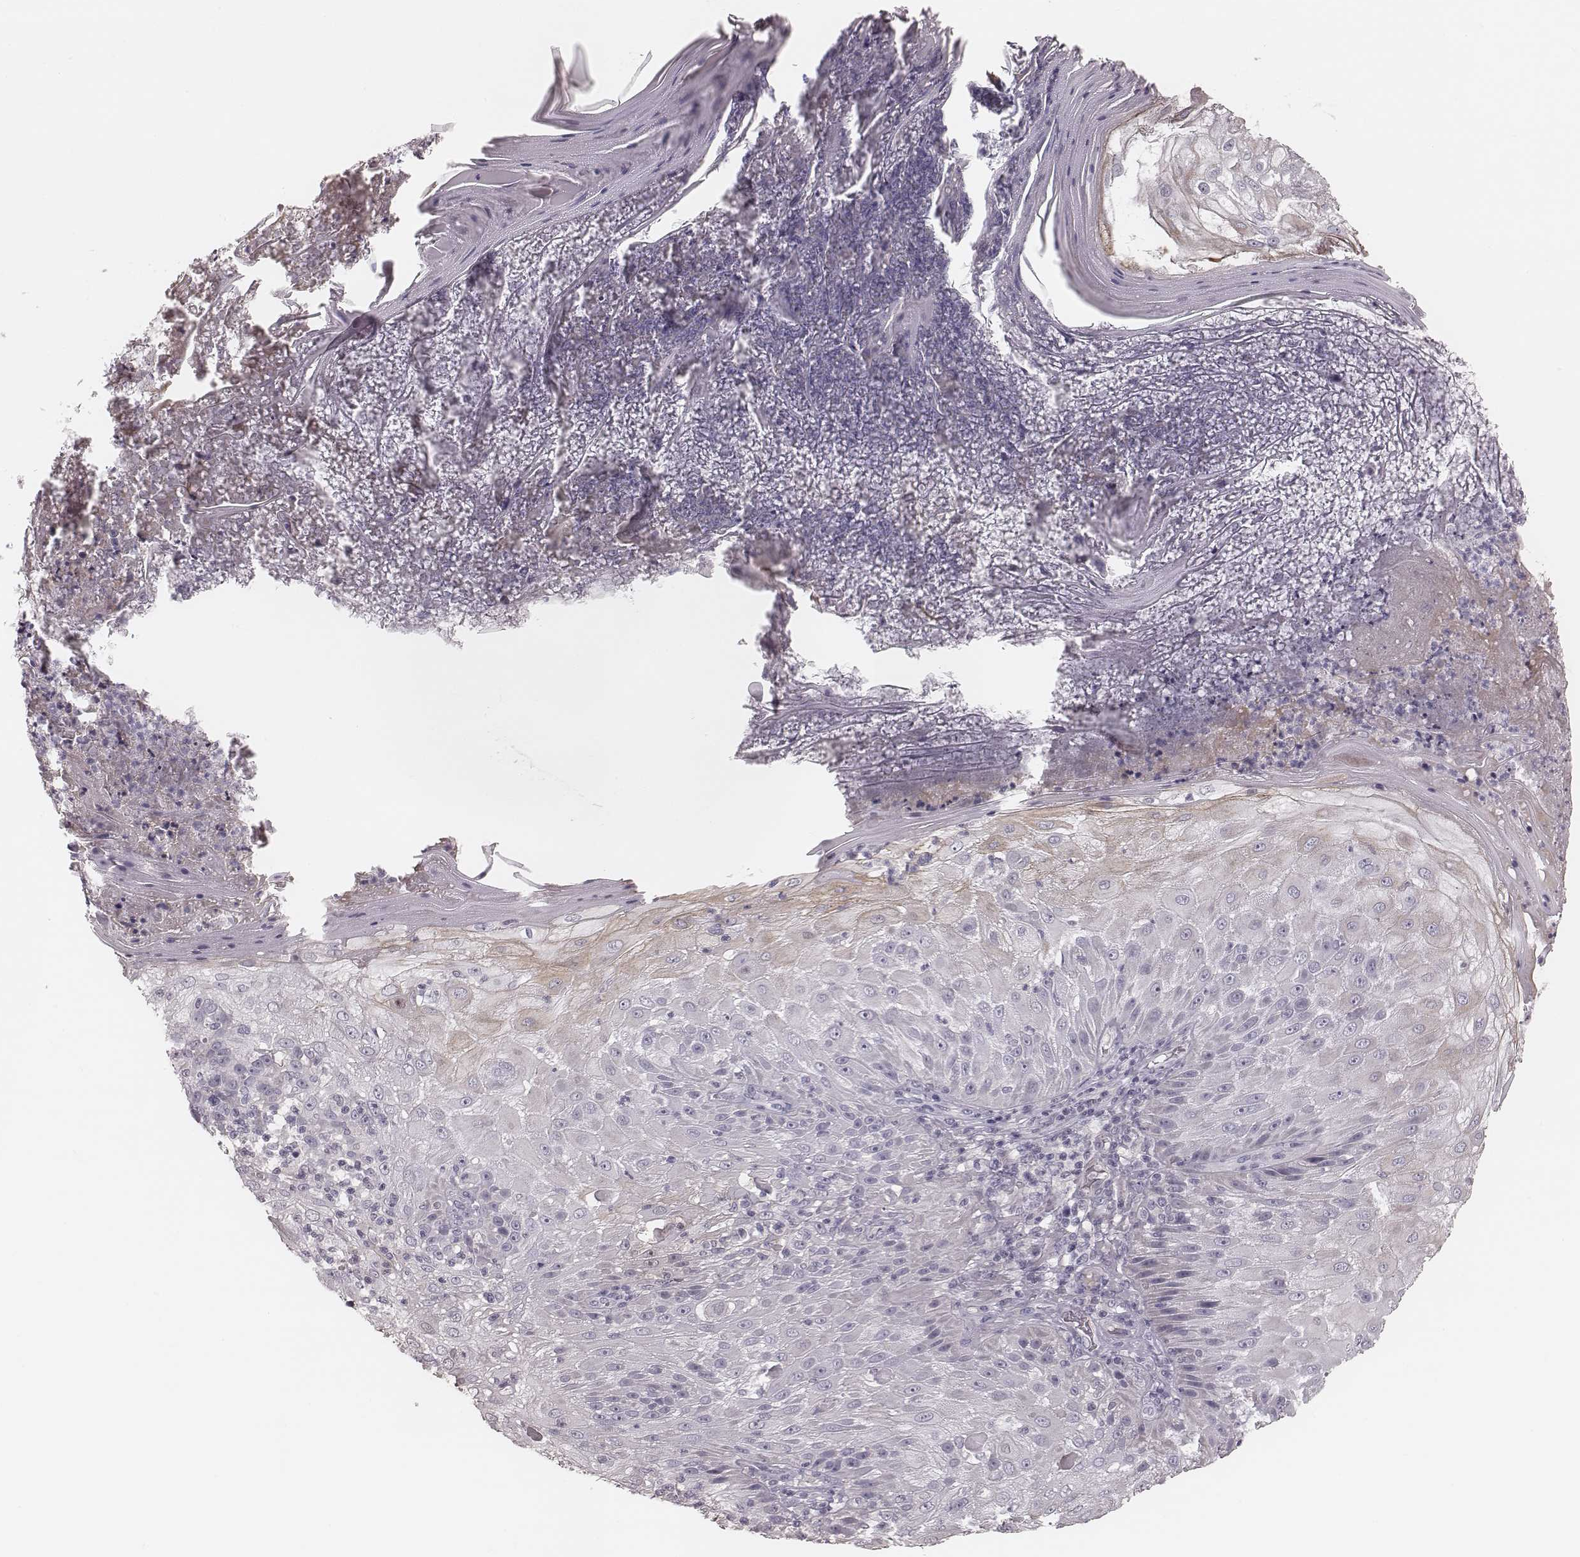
{"staining": {"intensity": "negative", "quantity": "none", "location": "none"}, "tissue": "skin cancer", "cell_type": "Tumor cells", "image_type": "cancer", "snomed": [{"axis": "morphology", "description": "Normal tissue, NOS"}, {"axis": "morphology", "description": "Squamous cell carcinoma, NOS"}, {"axis": "topography", "description": "Skin"}], "caption": "Photomicrograph shows no protein staining in tumor cells of skin cancer tissue.", "gene": "S100Z", "patient": {"sex": "female", "age": 83}}